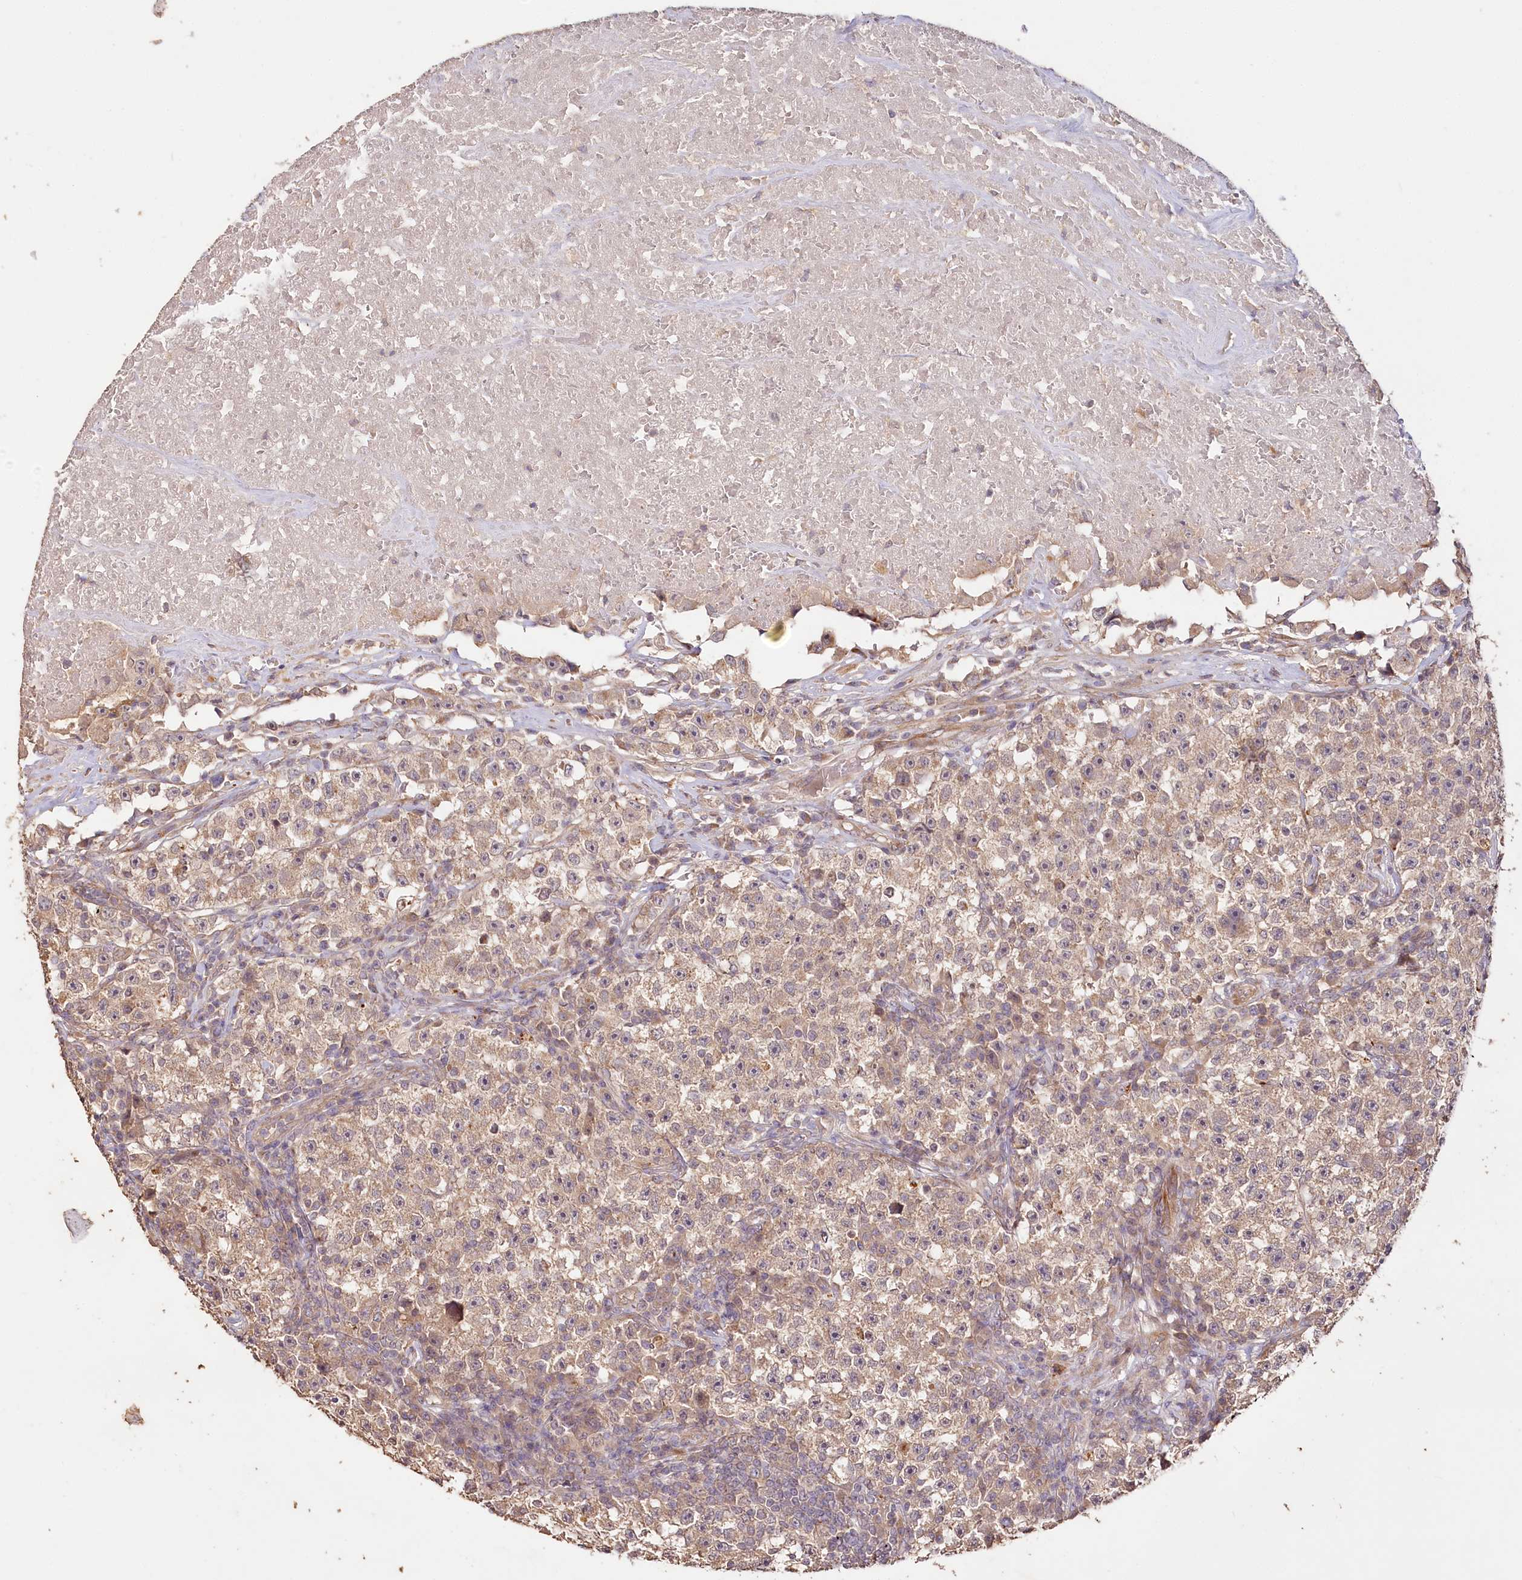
{"staining": {"intensity": "moderate", "quantity": ">75%", "location": "cytoplasmic/membranous"}, "tissue": "testis cancer", "cell_type": "Tumor cells", "image_type": "cancer", "snomed": [{"axis": "morphology", "description": "Seminoma, NOS"}, {"axis": "topography", "description": "Testis"}], "caption": "Moderate cytoplasmic/membranous positivity is appreciated in about >75% of tumor cells in seminoma (testis).", "gene": "IRAK1BP1", "patient": {"sex": "male", "age": 22}}